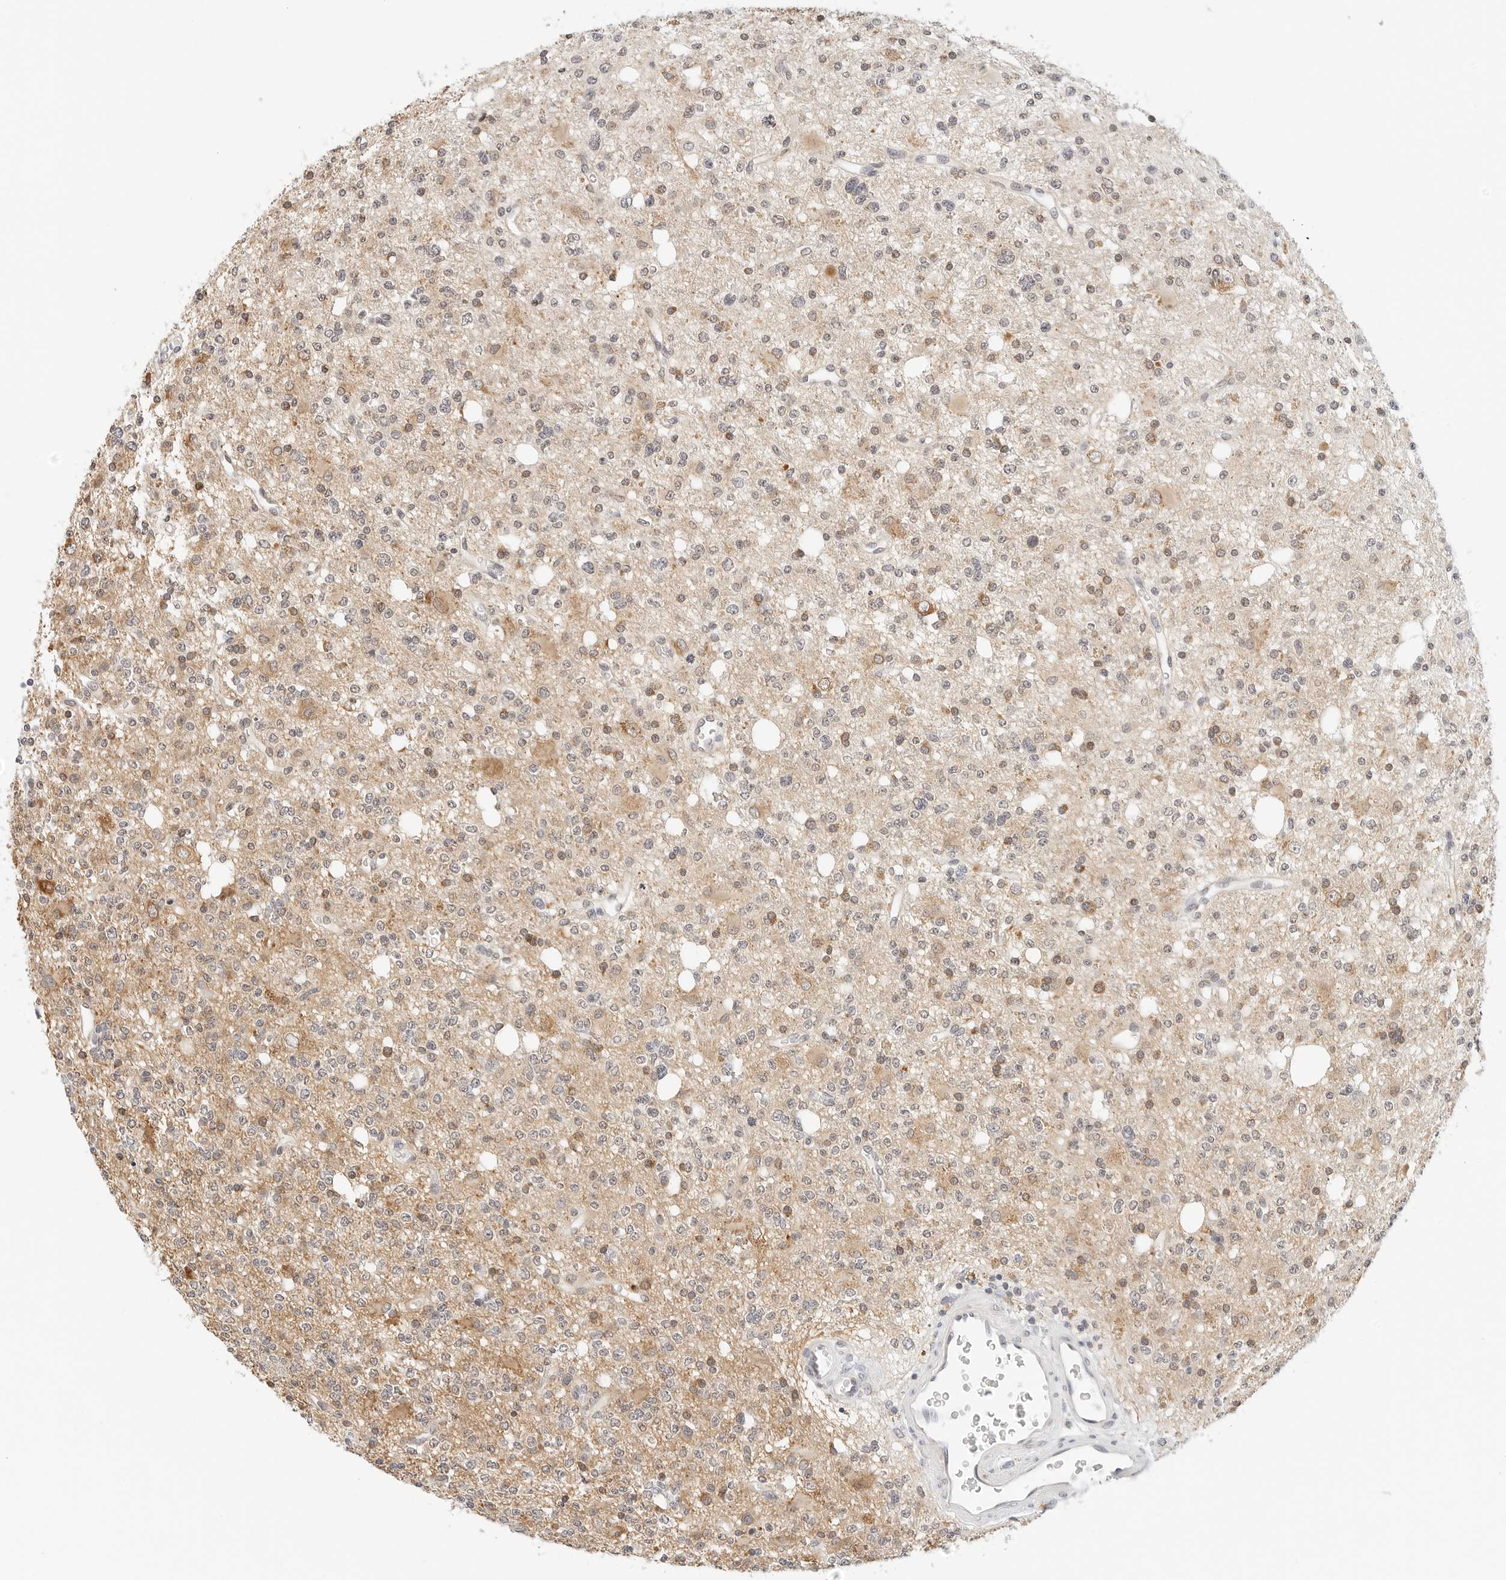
{"staining": {"intensity": "weak", "quantity": "25%-75%", "location": "cytoplasmic/membranous"}, "tissue": "glioma", "cell_type": "Tumor cells", "image_type": "cancer", "snomed": [{"axis": "morphology", "description": "Glioma, malignant, High grade"}, {"axis": "topography", "description": "Brain"}], "caption": "Human glioma stained for a protein (brown) displays weak cytoplasmic/membranous positive staining in approximately 25%-75% of tumor cells.", "gene": "ATL1", "patient": {"sex": "female", "age": 62}}